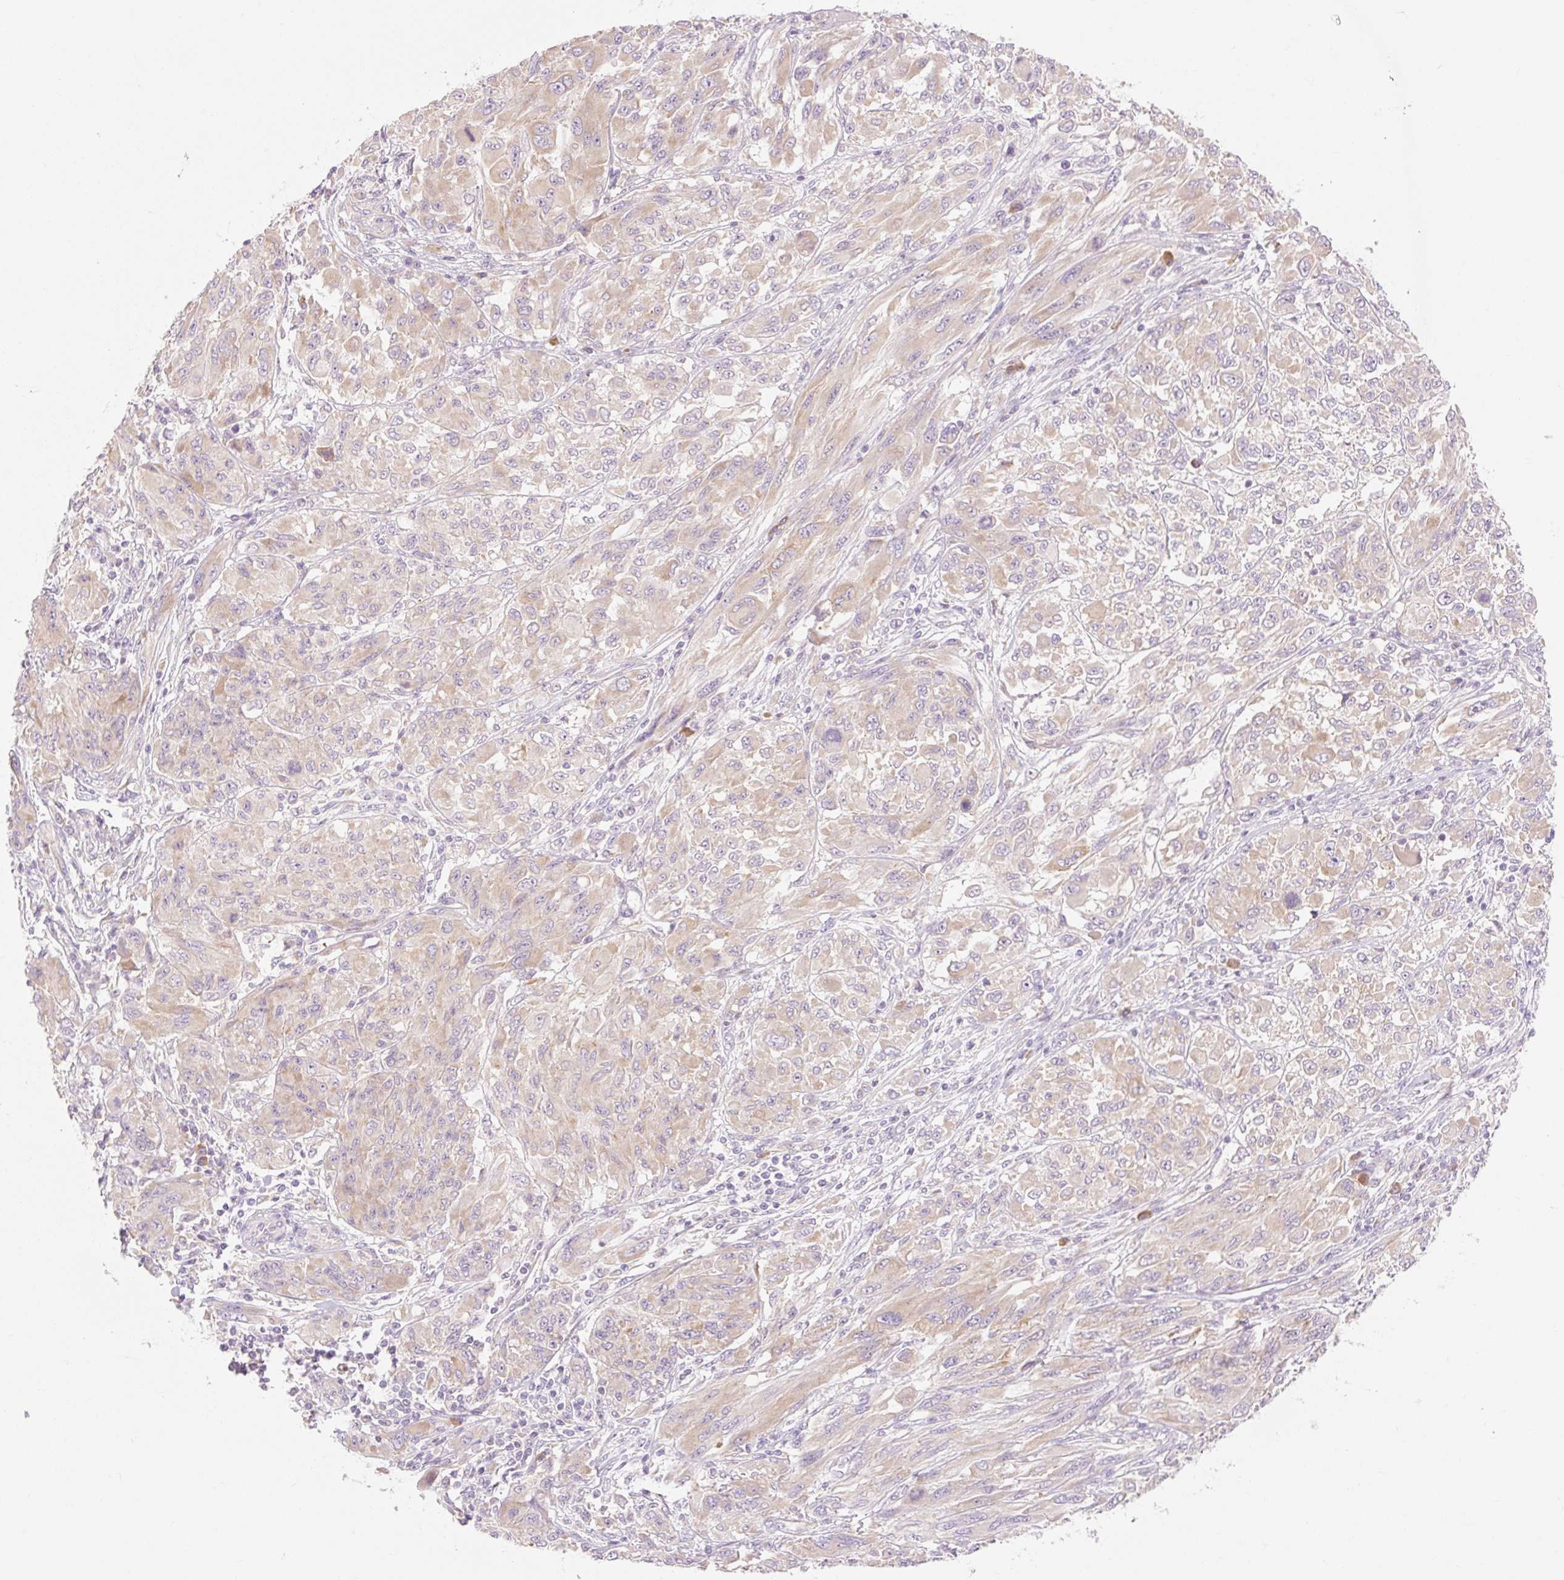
{"staining": {"intensity": "weak", "quantity": ">75%", "location": "cytoplasmic/membranous"}, "tissue": "melanoma", "cell_type": "Tumor cells", "image_type": "cancer", "snomed": [{"axis": "morphology", "description": "Malignant melanoma, NOS"}, {"axis": "topography", "description": "Skin"}], "caption": "Weak cytoplasmic/membranous positivity for a protein is identified in approximately >75% of tumor cells of melanoma using immunohistochemistry (IHC).", "gene": "MYO1D", "patient": {"sex": "female", "age": 91}}